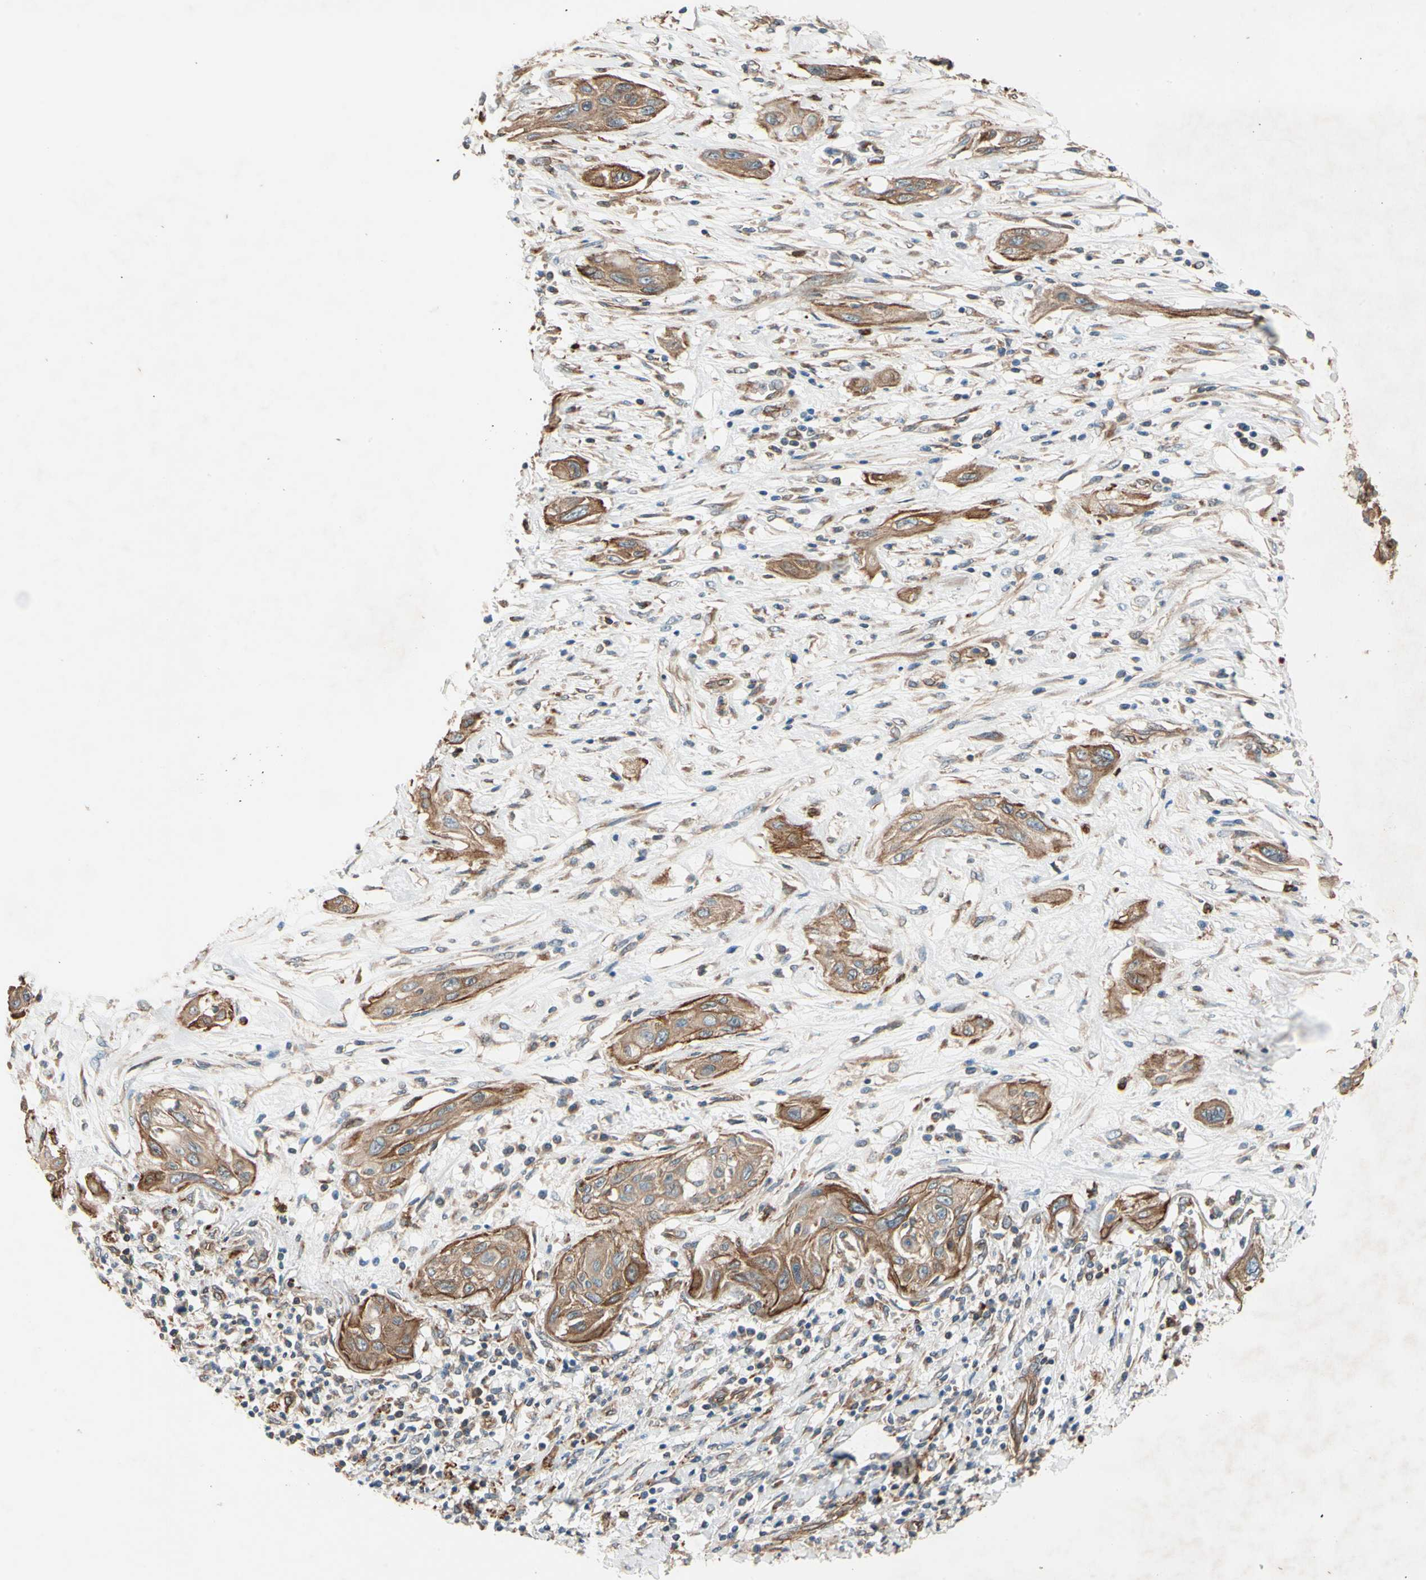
{"staining": {"intensity": "strong", "quantity": ">75%", "location": "cytoplasmic/membranous"}, "tissue": "lung cancer", "cell_type": "Tumor cells", "image_type": "cancer", "snomed": [{"axis": "morphology", "description": "Squamous cell carcinoma, NOS"}, {"axis": "topography", "description": "Lung"}], "caption": "Lung cancer was stained to show a protein in brown. There is high levels of strong cytoplasmic/membranous positivity in about >75% of tumor cells.", "gene": "PHYH", "patient": {"sex": "female", "age": 47}}